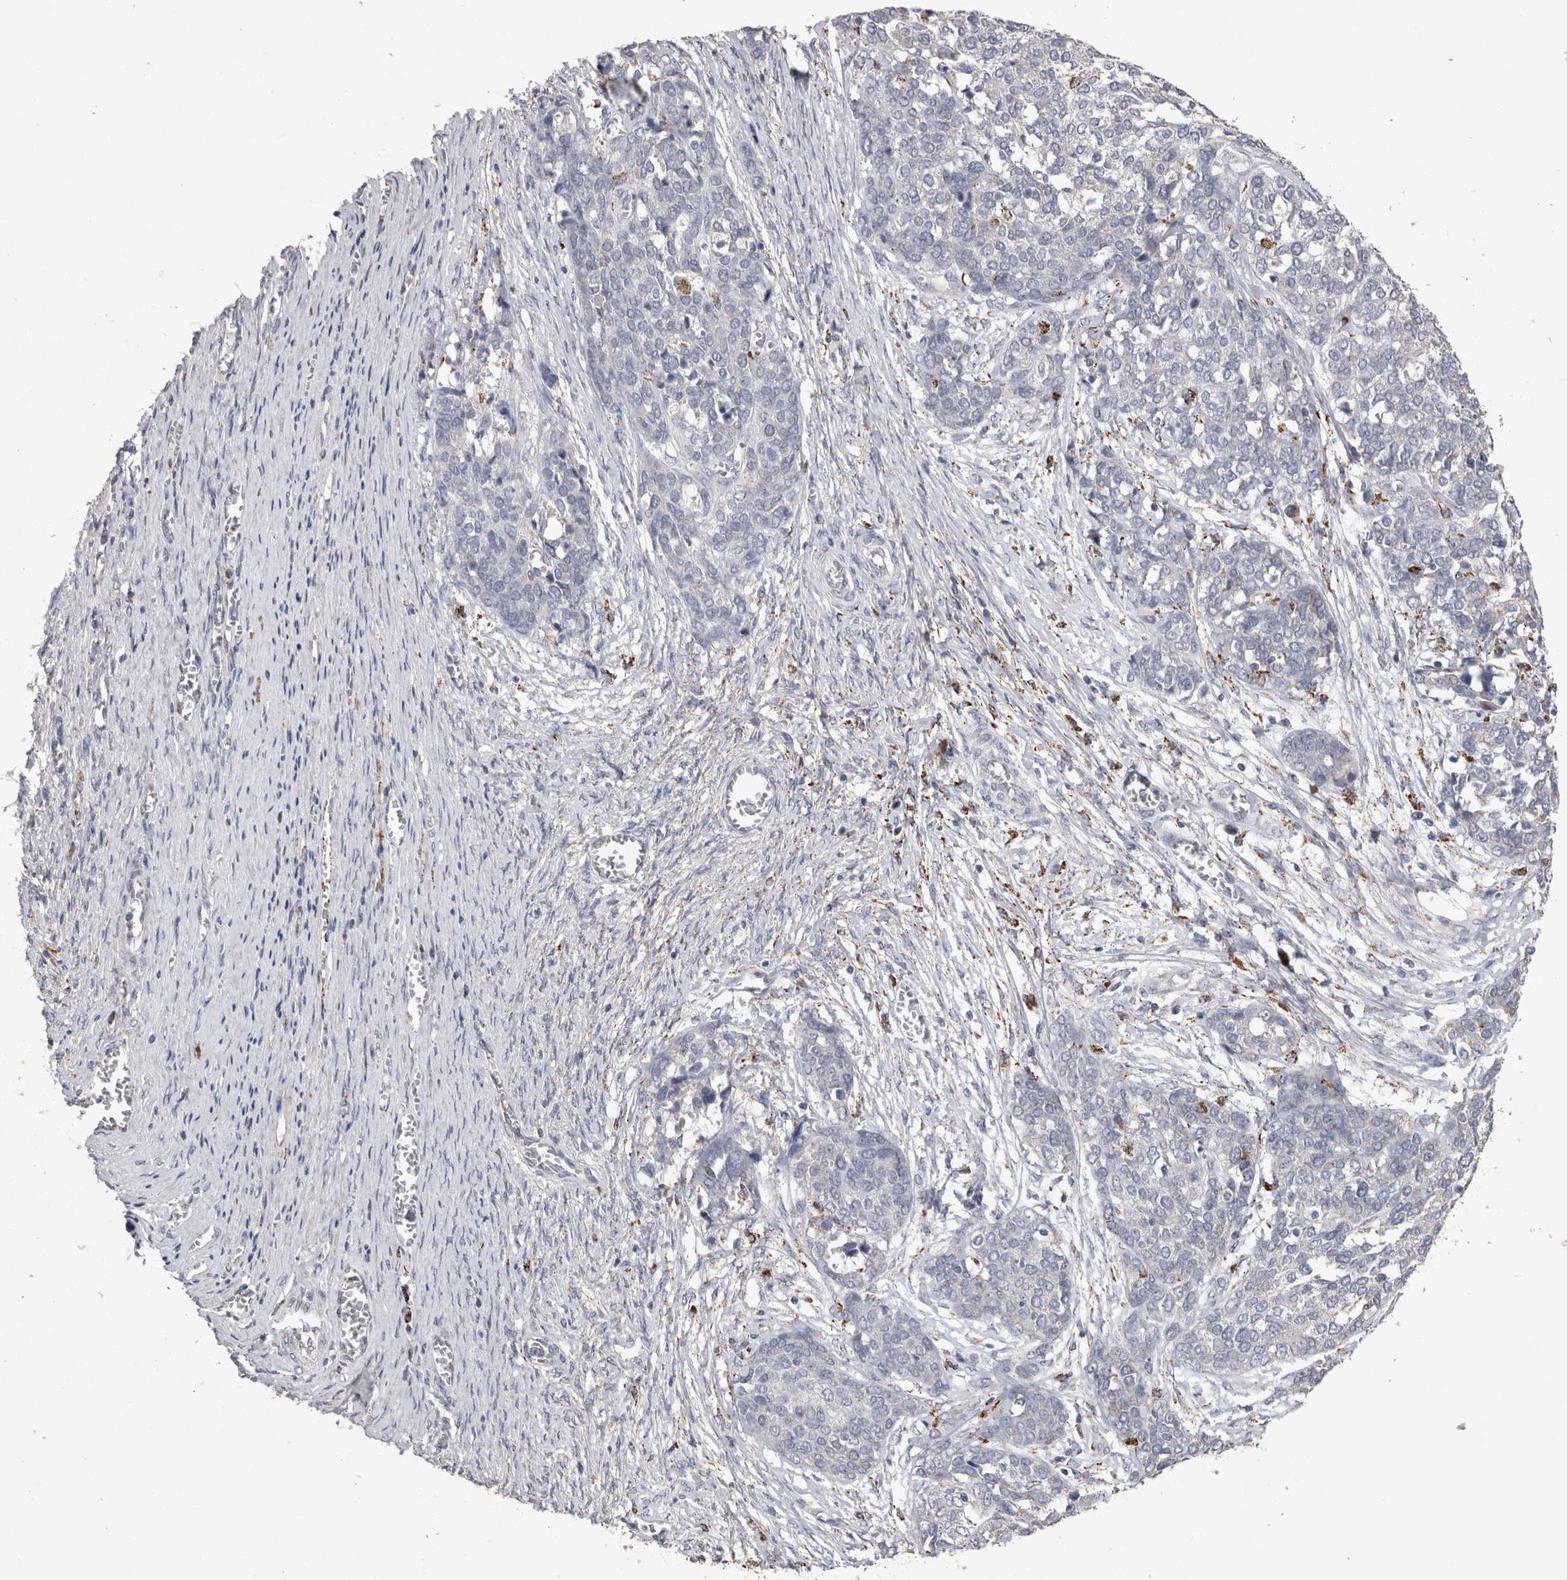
{"staining": {"intensity": "negative", "quantity": "none", "location": "none"}, "tissue": "ovarian cancer", "cell_type": "Tumor cells", "image_type": "cancer", "snomed": [{"axis": "morphology", "description": "Cystadenocarcinoma, serous, NOS"}, {"axis": "topography", "description": "Ovary"}], "caption": "This histopathology image is of serous cystadenocarcinoma (ovarian) stained with immunohistochemistry (IHC) to label a protein in brown with the nuclei are counter-stained blue. There is no expression in tumor cells.", "gene": "DKK3", "patient": {"sex": "female", "age": 44}}